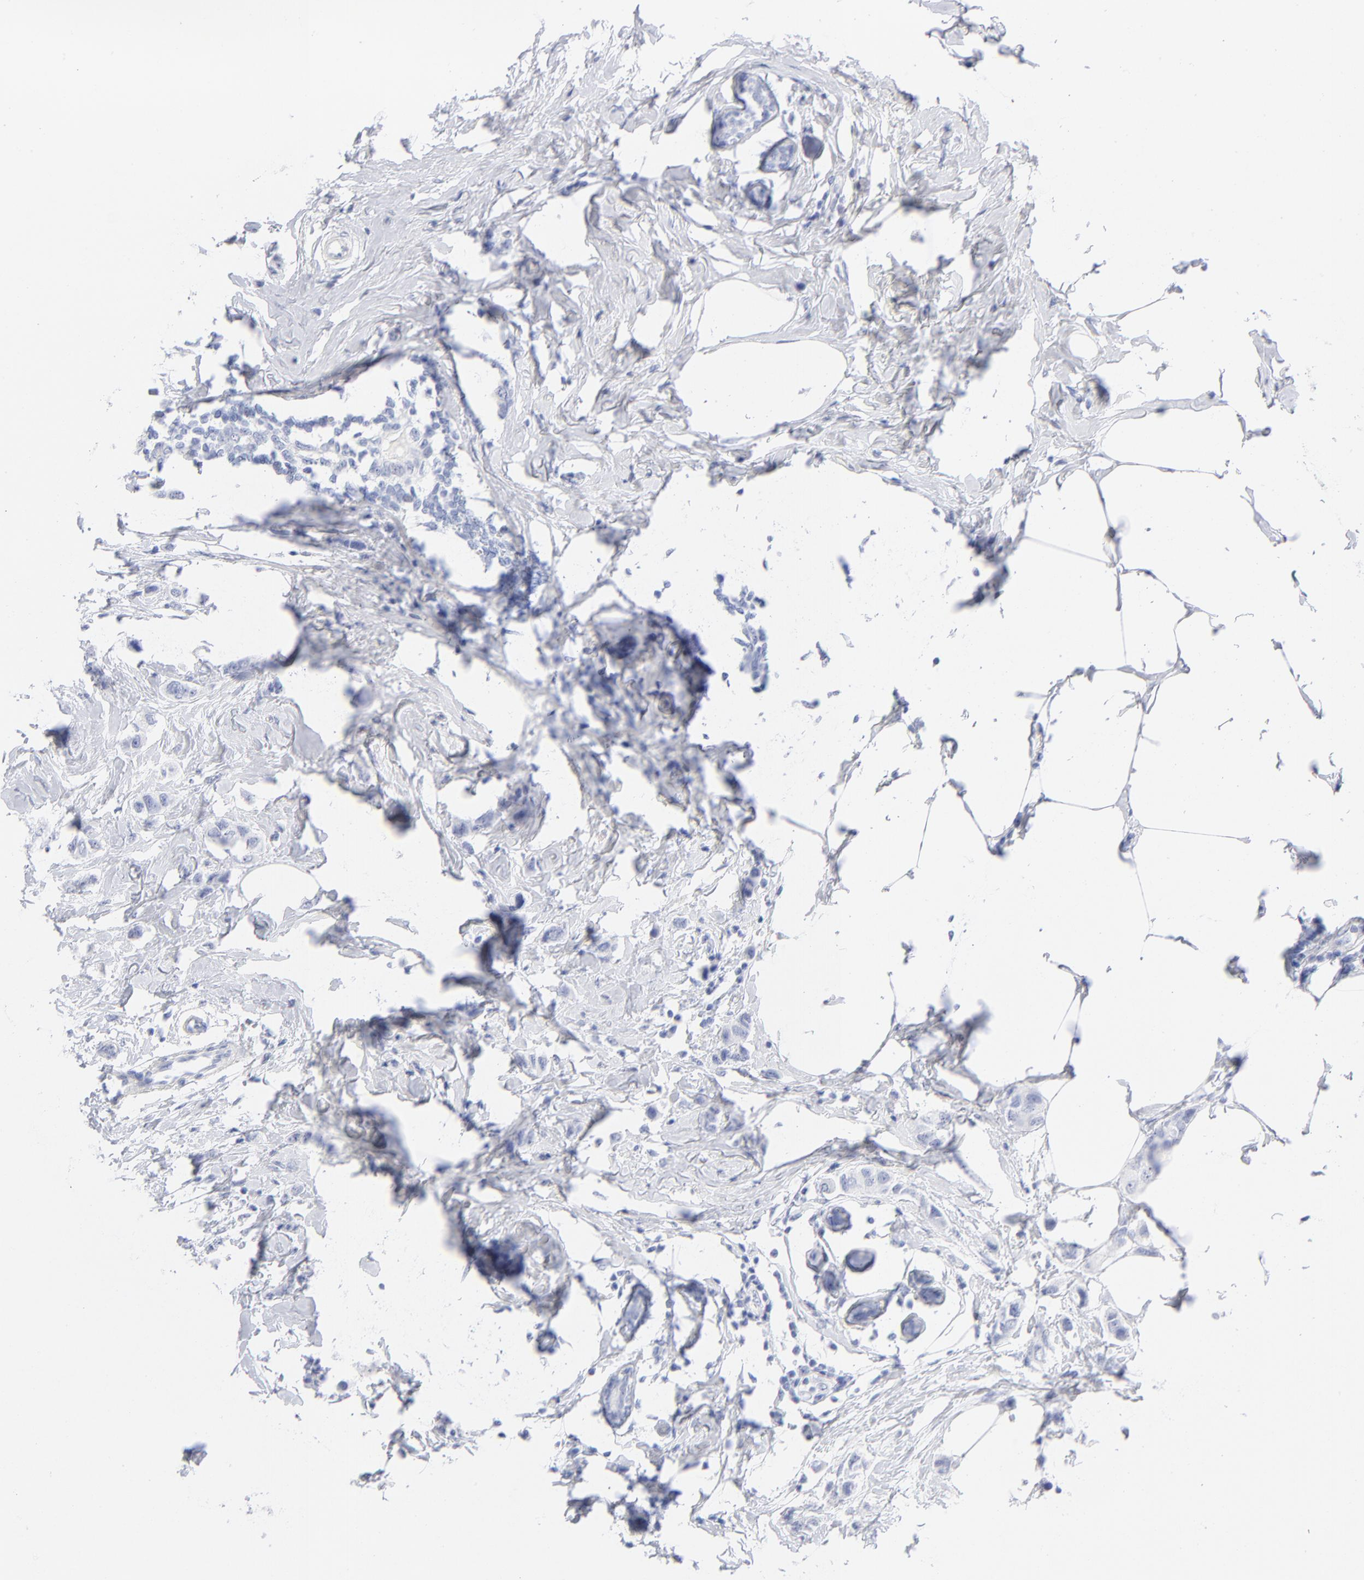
{"staining": {"intensity": "negative", "quantity": "none", "location": "none"}, "tissue": "breast cancer", "cell_type": "Tumor cells", "image_type": "cancer", "snomed": [{"axis": "morphology", "description": "Normal tissue, NOS"}, {"axis": "morphology", "description": "Duct carcinoma"}, {"axis": "topography", "description": "Breast"}], "caption": "Breast cancer stained for a protein using immunohistochemistry (IHC) shows no expression tumor cells.", "gene": "ARG1", "patient": {"sex": "female", "age": 50}}